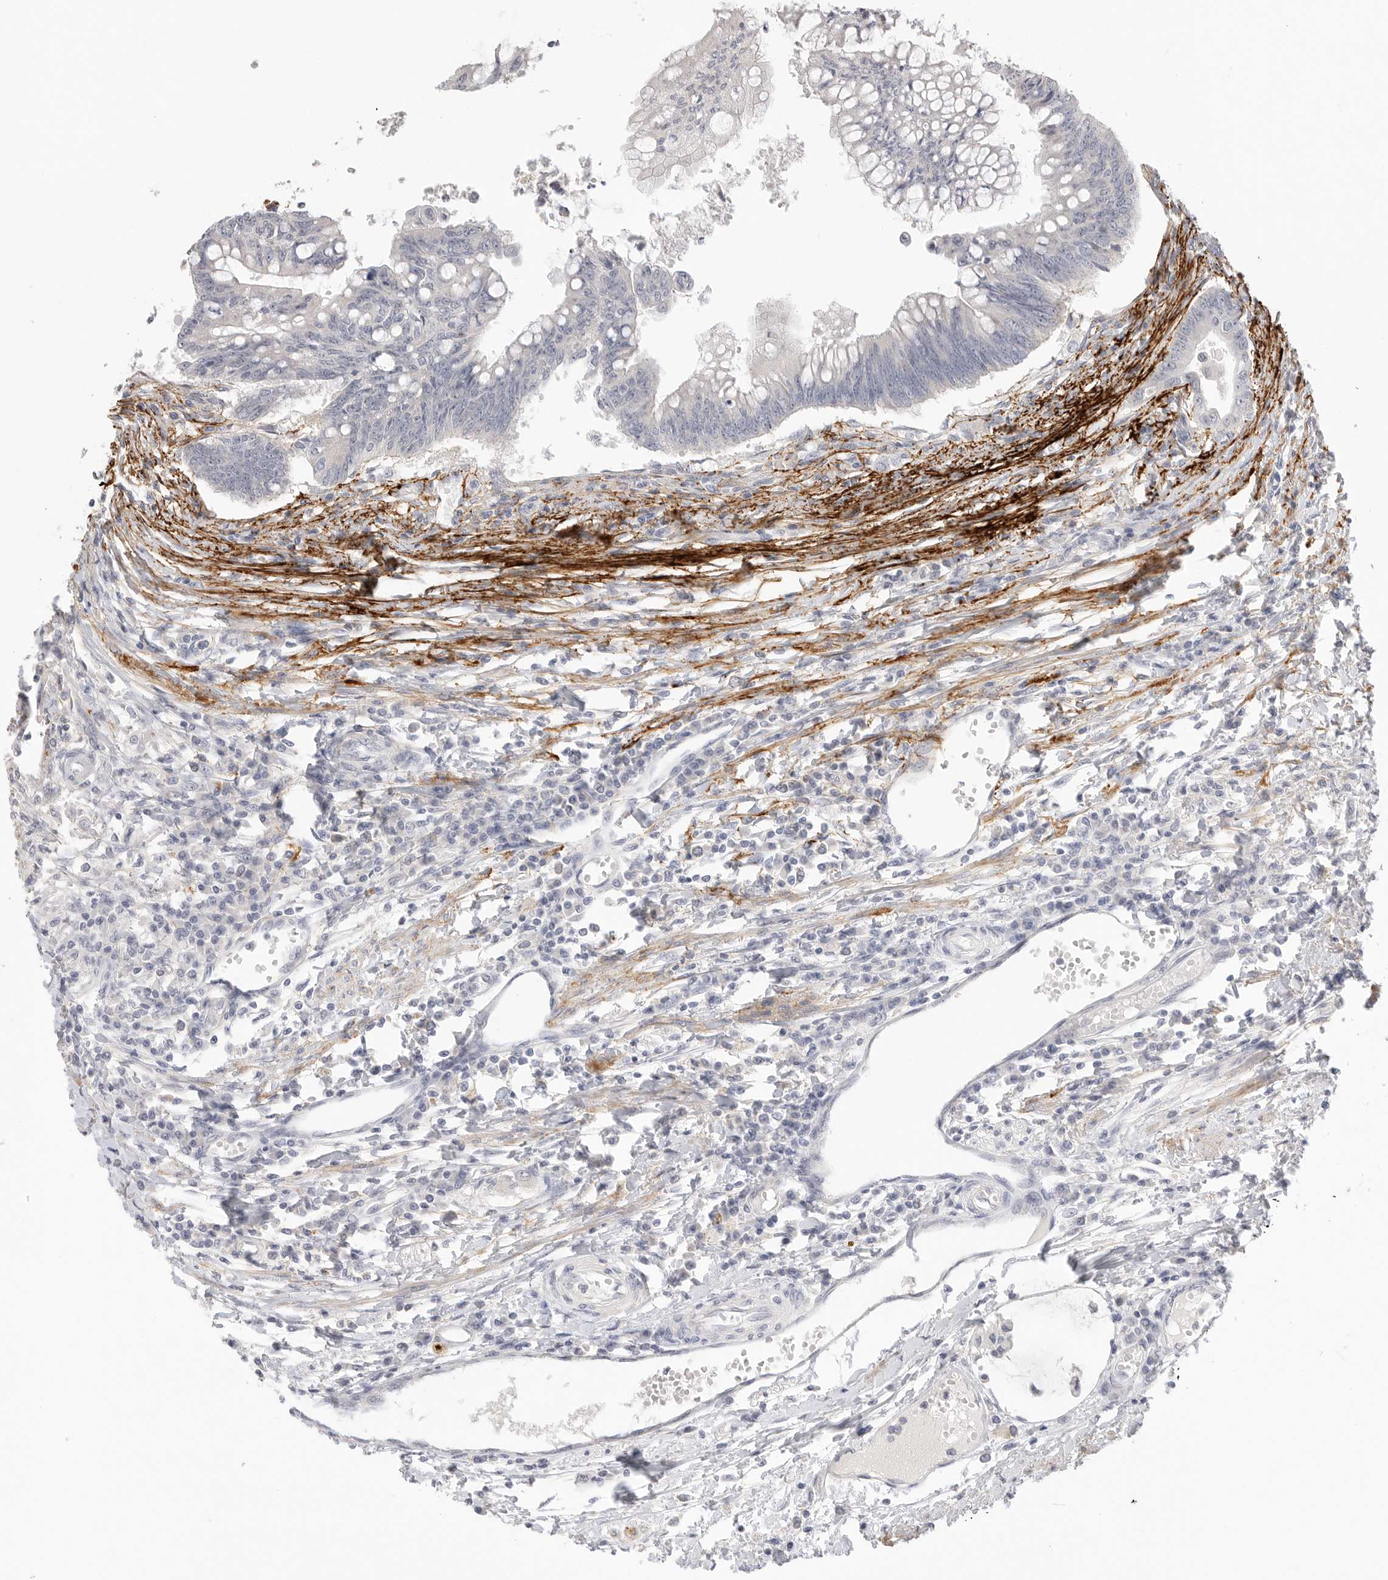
{"staining": {"intensity": "negative", "quantity": "none", "location": "none"}, "tissue": "colorectal cancer", "cell_type": "Tumor cells", "image_type": "cancer", "snomed": [{"axis": "morphology", "description": "Adenoma, NOS"}, {"axis": "morphology", "description": "Adenocarcinoma, NOS"}, {"axis": "topography", "description": "Colon"}], "caption": "The photomicrograph reveals no significant expression in tumor cells of adenocarcinoma (colorectal).", "gene": "FBN2", "patient": {"sex": "male", "age": 79}}